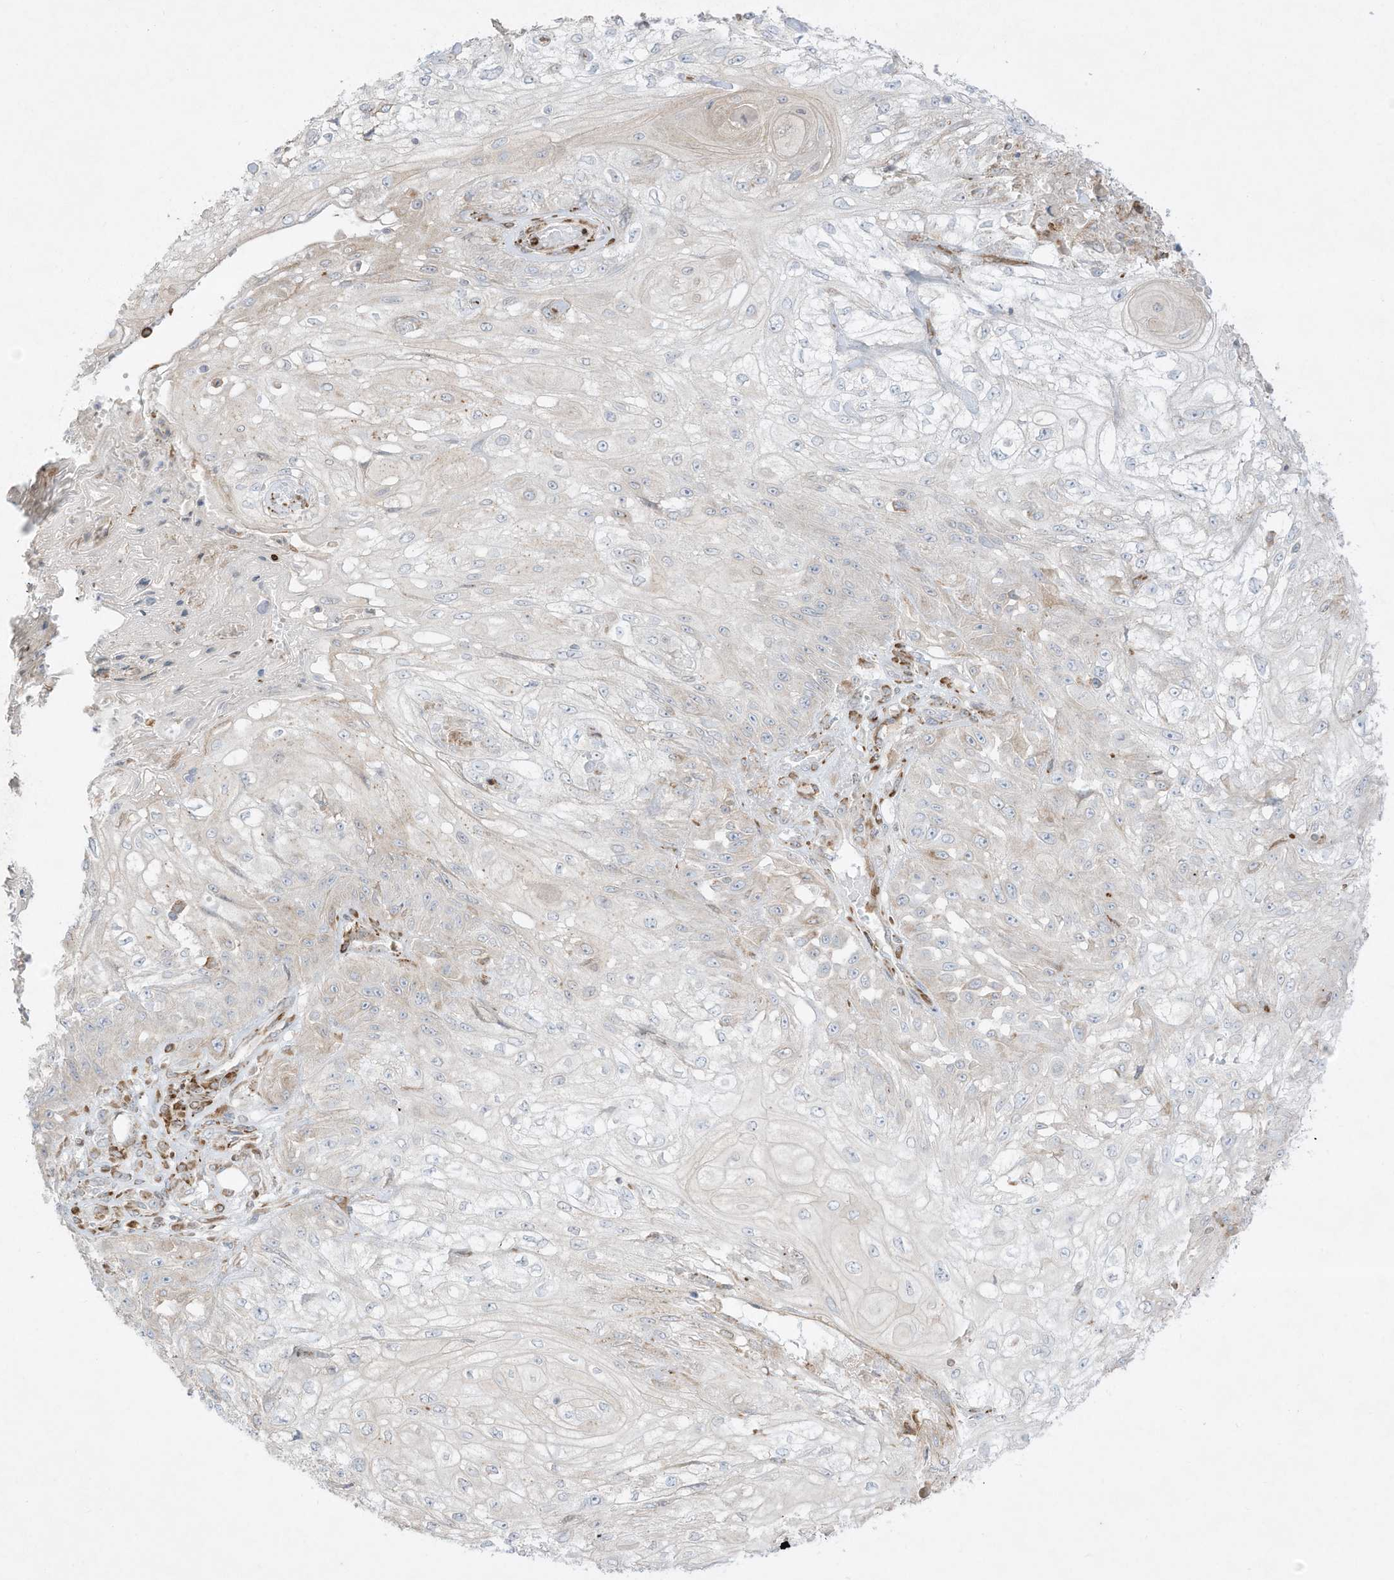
{"staining": {"intensity": "negative", "quantity": "none", "location": "none"}, "tissue": "skin cancer", "cell_type": "Tumor cells", "image_type": "cancer", "snomed": [{"axis": "morphology", "description": "Squamous cell carcinoma, NOS"}, {"axis": "morphology", "description": "Squamous cell carcinoma, metastatic, NOS"}, {"axis": "topography", "description": "Skin"}, {"axis": "topography", "description": "Lymph node"}], "caption": "There is no significant positivity in tumor cells of skin squamous cell carcinoma.", "gene": "PTK6", "patient": {"sex": "male", "age": 75}}